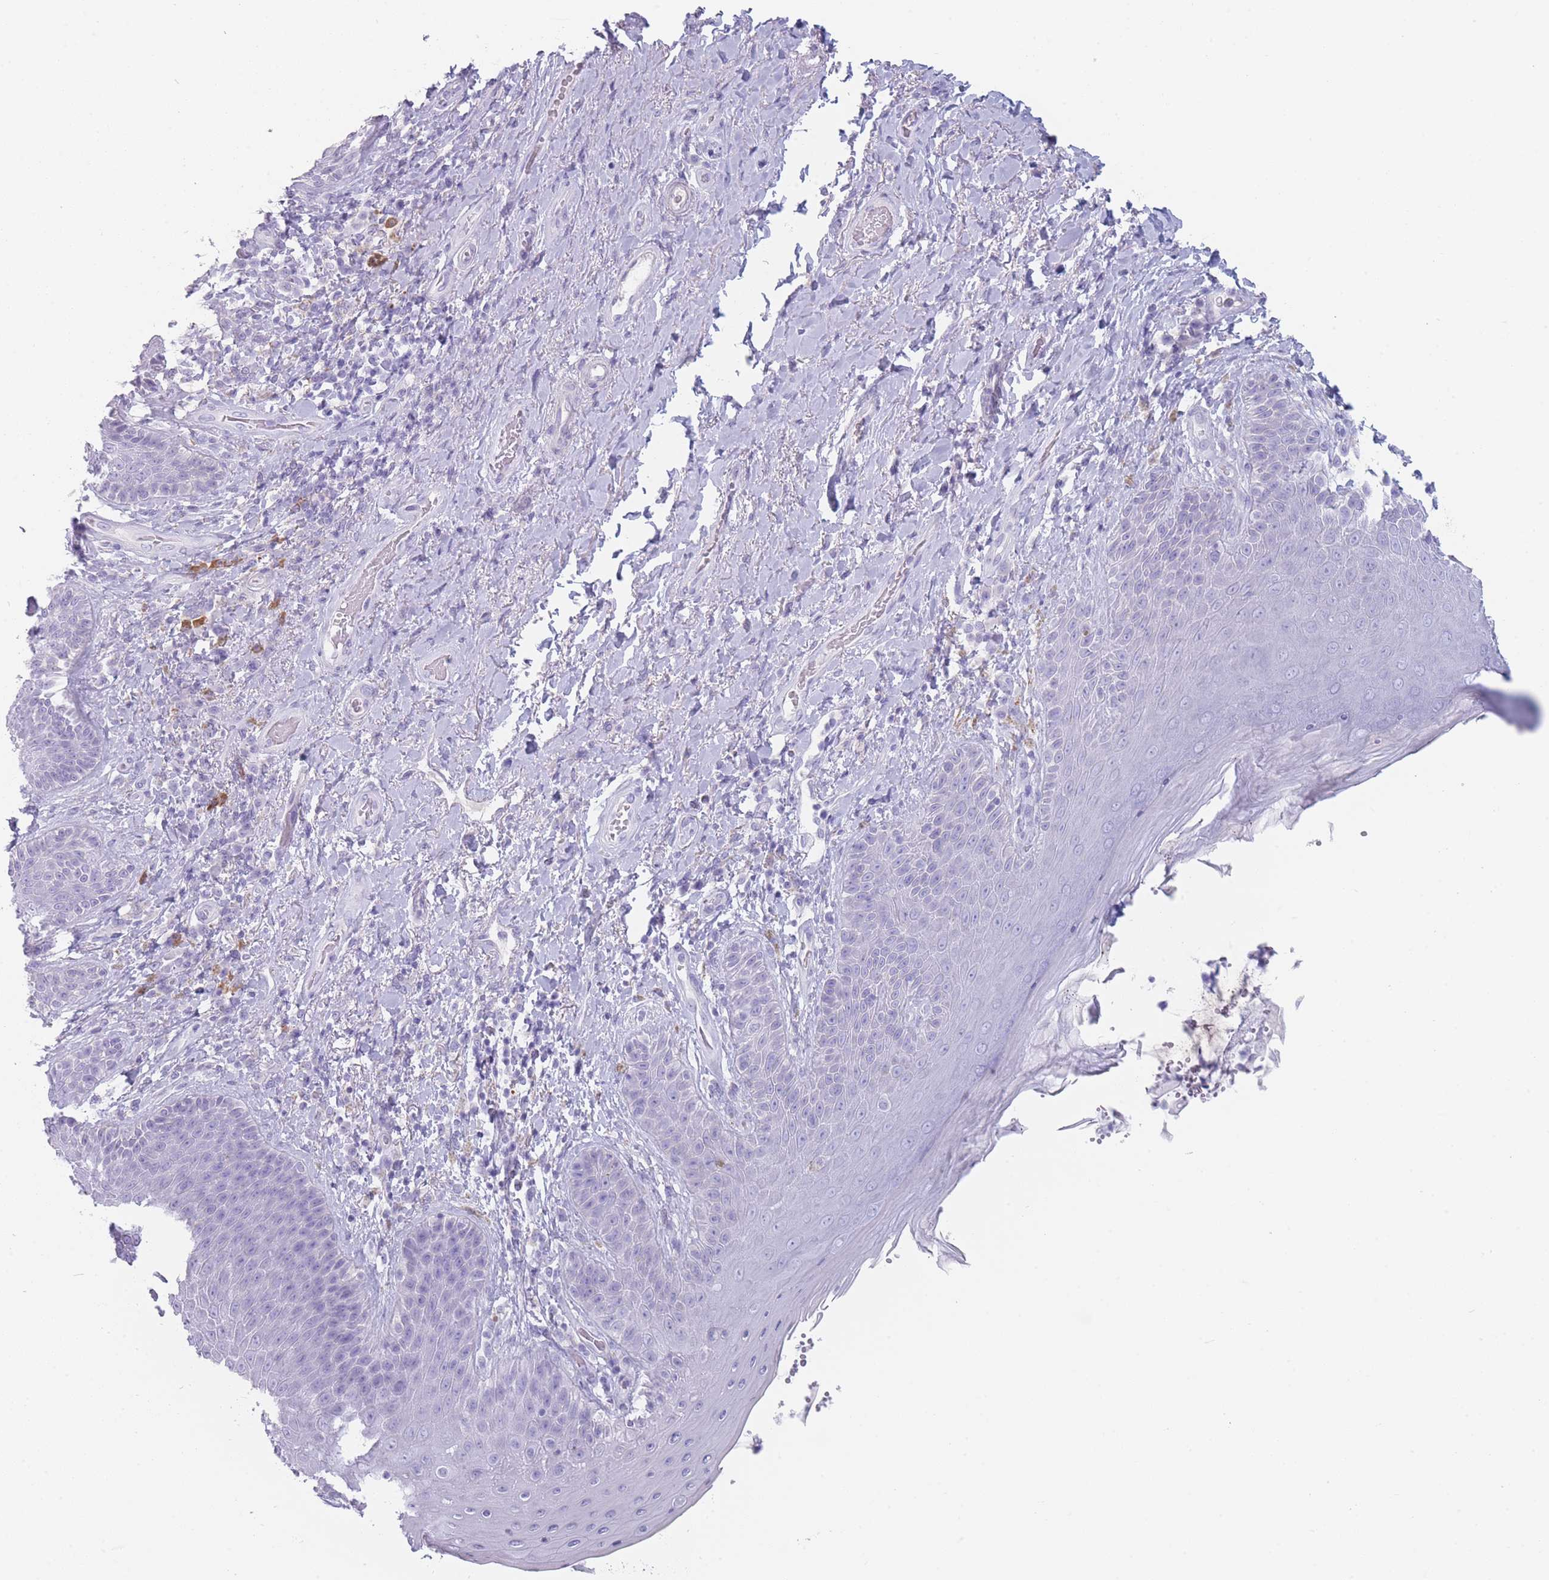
{"staining": {"intensity": "negative", "quantity": "none", "location": "none"}, "tissue": "skin", "cell_type": "Epidermal cells", "image_type": "normal", "snomed": [{"axis": "morphology", "description": "Normal tissue, NOS"}, {"axis": "topography", "description": "Anal"}], "caption": "DAB (3,3'-diaminobenzidine) immunohistochemical staining of unremarkable human skin shows no significant positivity in epidermal cells.", "gene": "GPR12", "patient": {"sex": "female", "age": 89}}